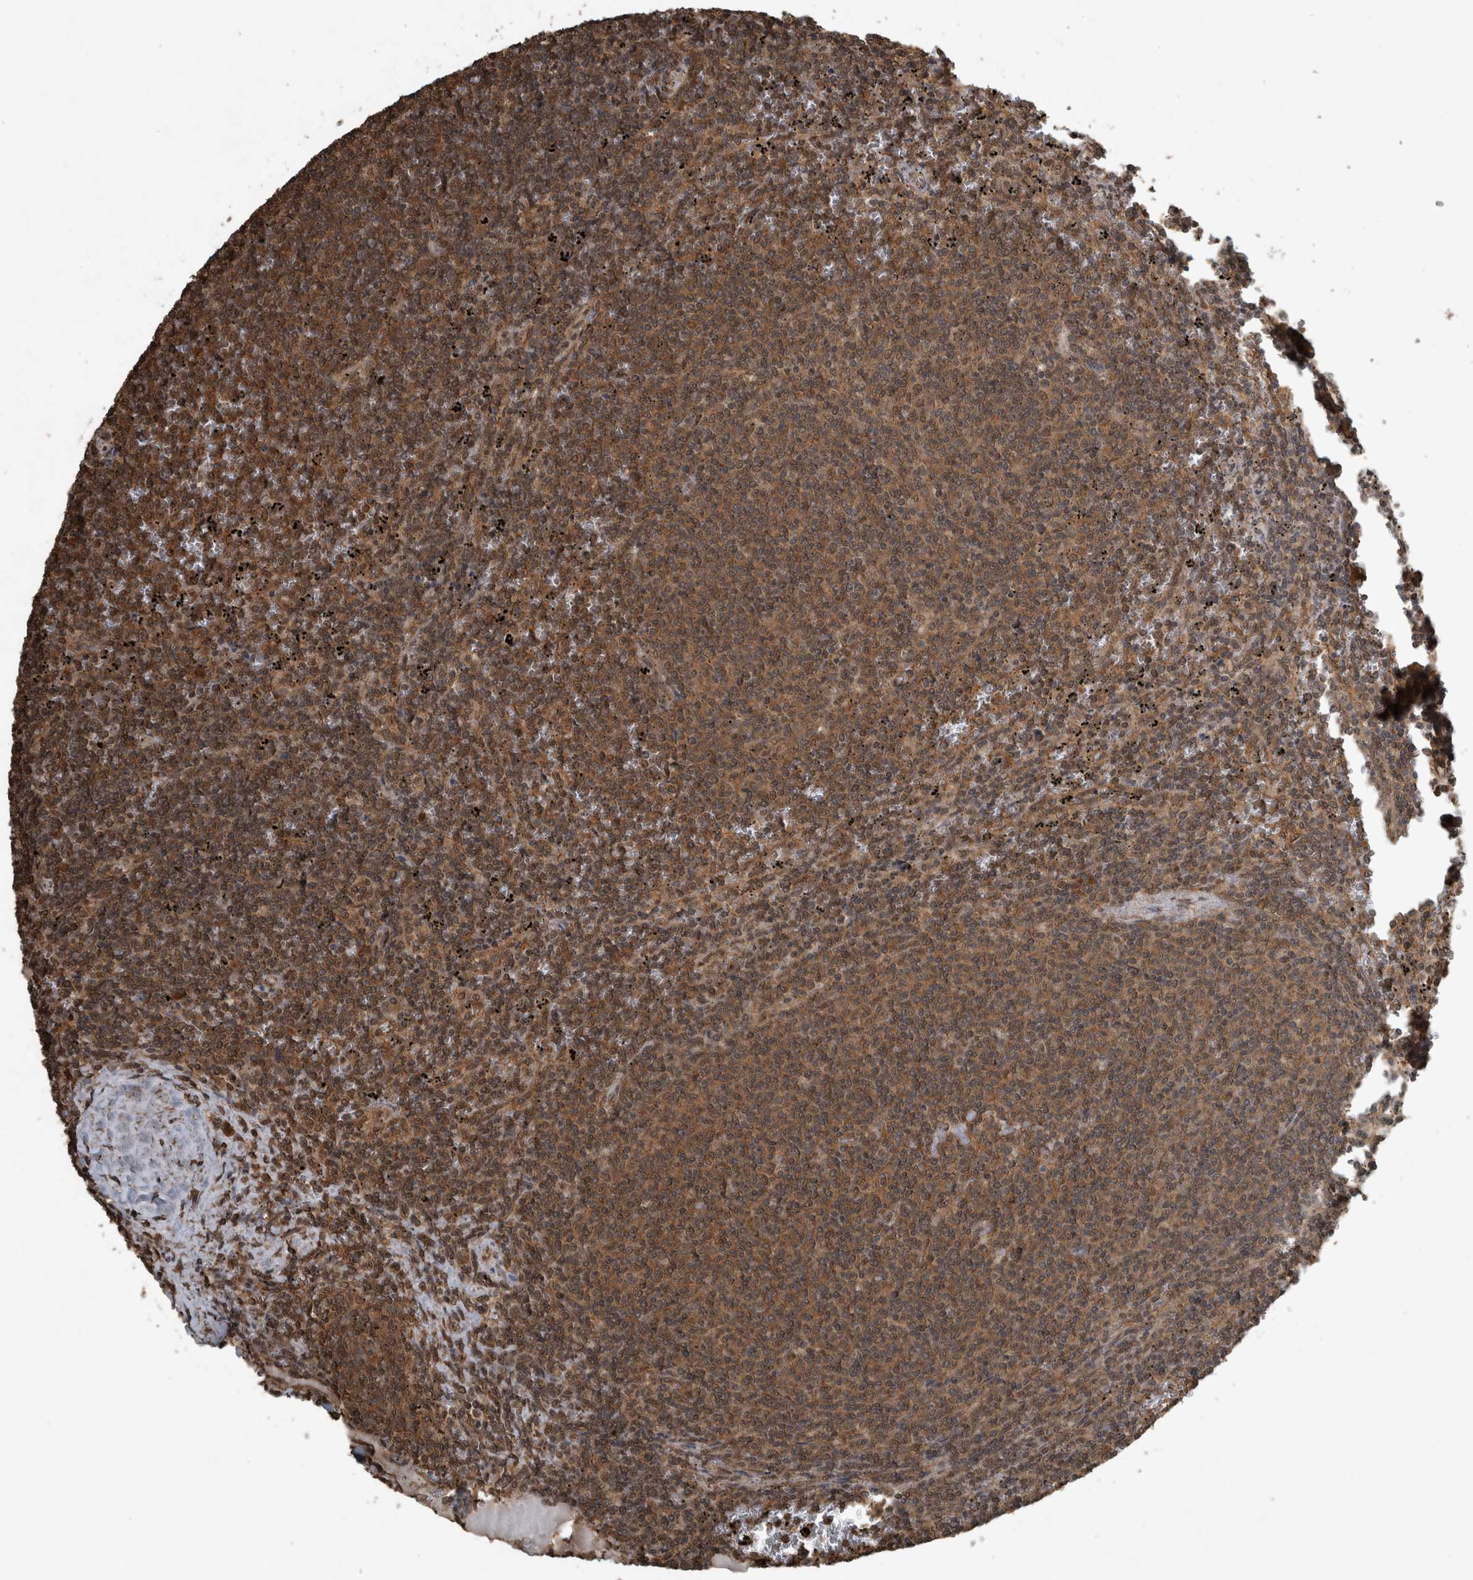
{"staining": {"intensity": "moderate", "quantity": ">75%", "location": "cytoplasmic/membranous,nuclear"}, "tissue": "lymphoma", "cell_type": "Tumor cells", "image_type": "cancer", "snomed": [{"axis": "morphology", "description": "Malignant lymphoma, non-Hodgkin's type, Low grade"}, {"axis": "topography", "description": "Spleen"}], "caption": "Tumor cells demonstrate medium levels of moderate cytoplasmic/membranous and nuclear staining in about >75% of cells in lymphoma.", "gene": "ARHGEF12", "patient": {"sex": "female", "age": 50}}